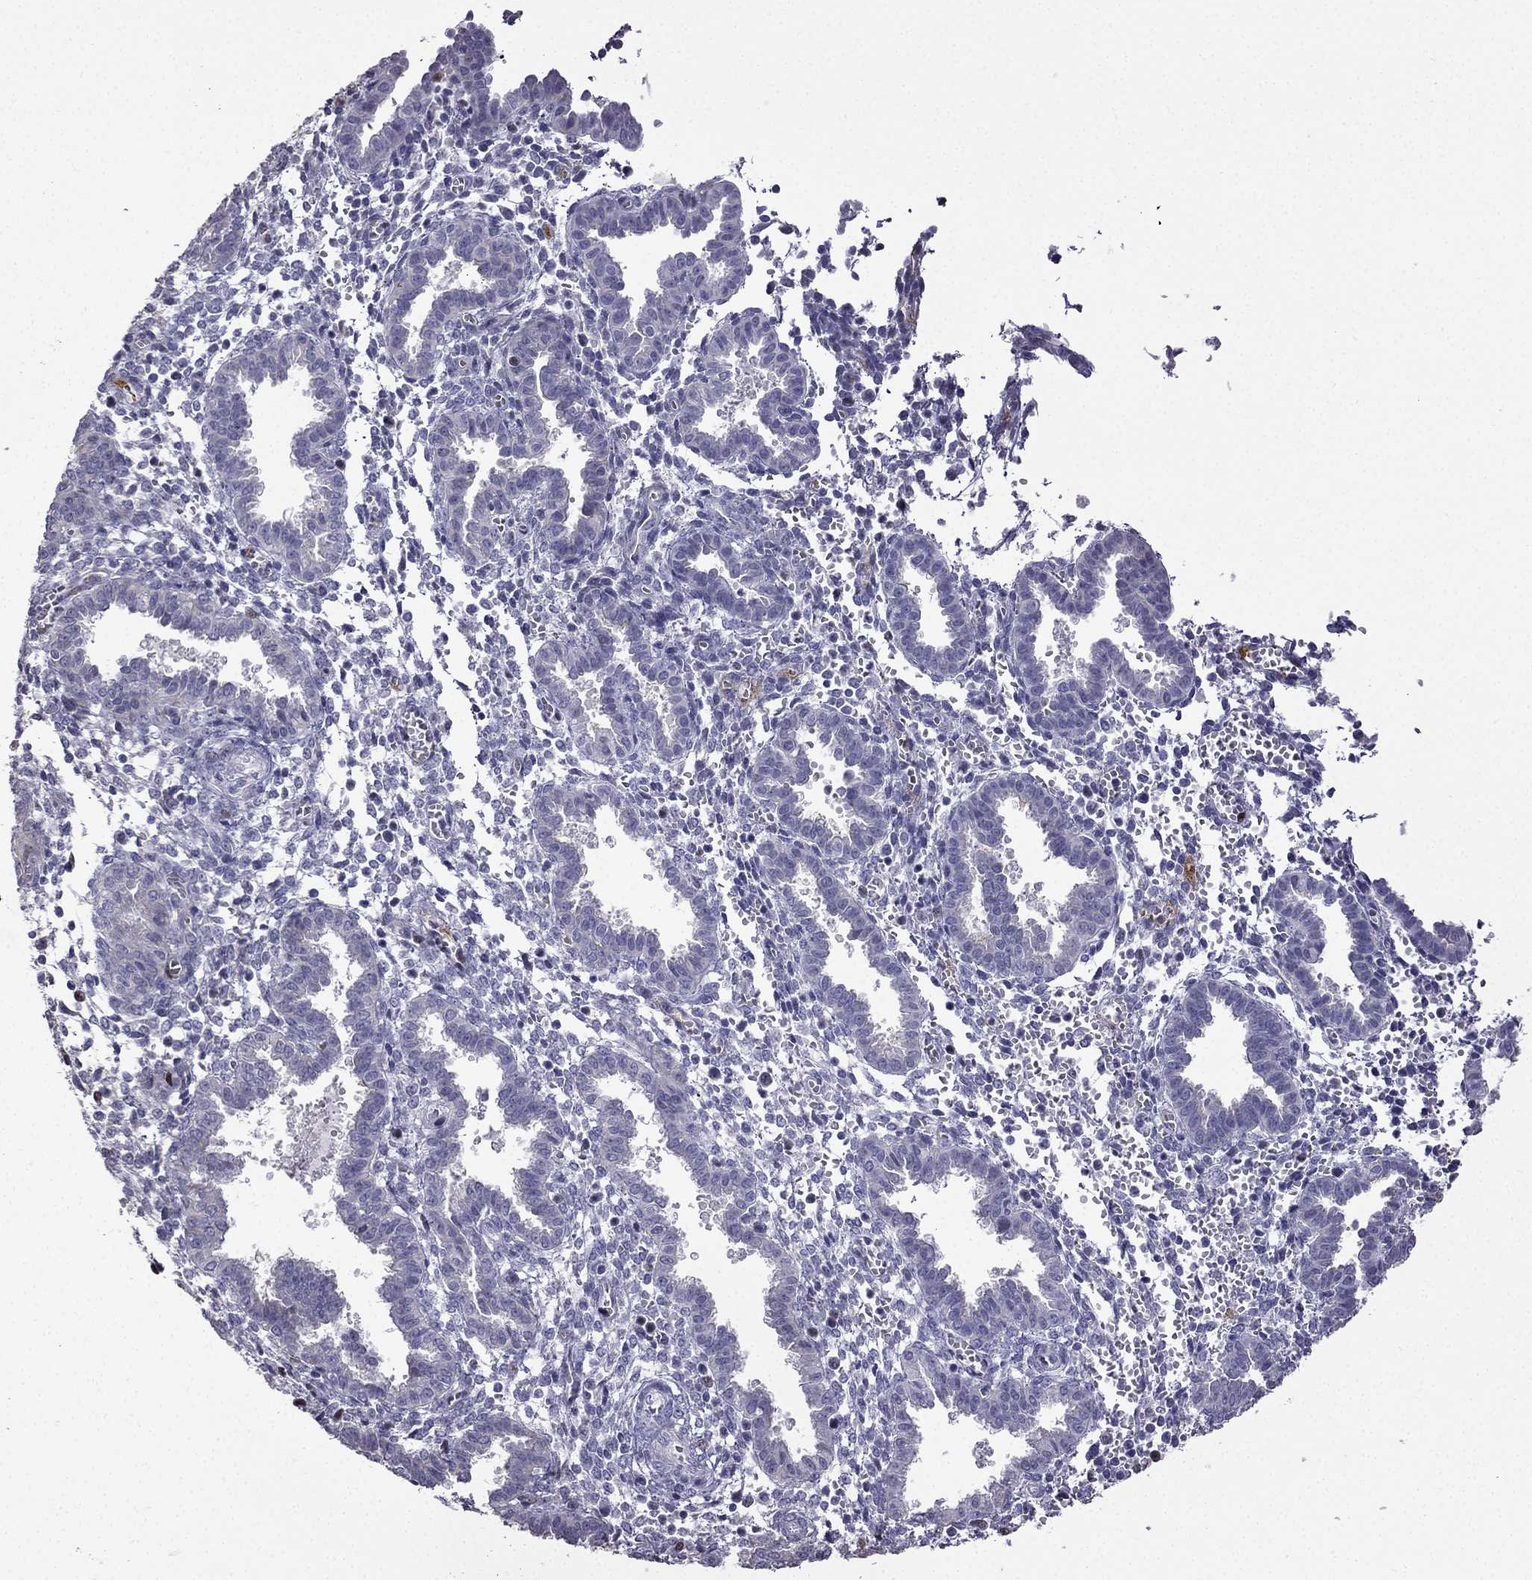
{"staining": {"intensity": "moderate", "quantity": "<25%", "location": "nuclear"}, "tissue": "endometrium", "cell_type": "Cells in endometrial stroma", "image_type": "normal", "snomed": [{"axis": "morphology", "description": "Normal tissue, NOS"}, {"axis": "topography", "description": "Endometrium"}], "caption": "High-magnification brightfield microscopy of normal endometrium stained with DAB (3,3'-diaminobenzidine) (brown) and counterstained with hematoxylin (blue). cells in endometrial stroma exhibit moderate nuclear positivity is appreciated in approximately<25% of cells.", "gene": "UHRF1", "patient": {"sex": "female", "age": 37}}